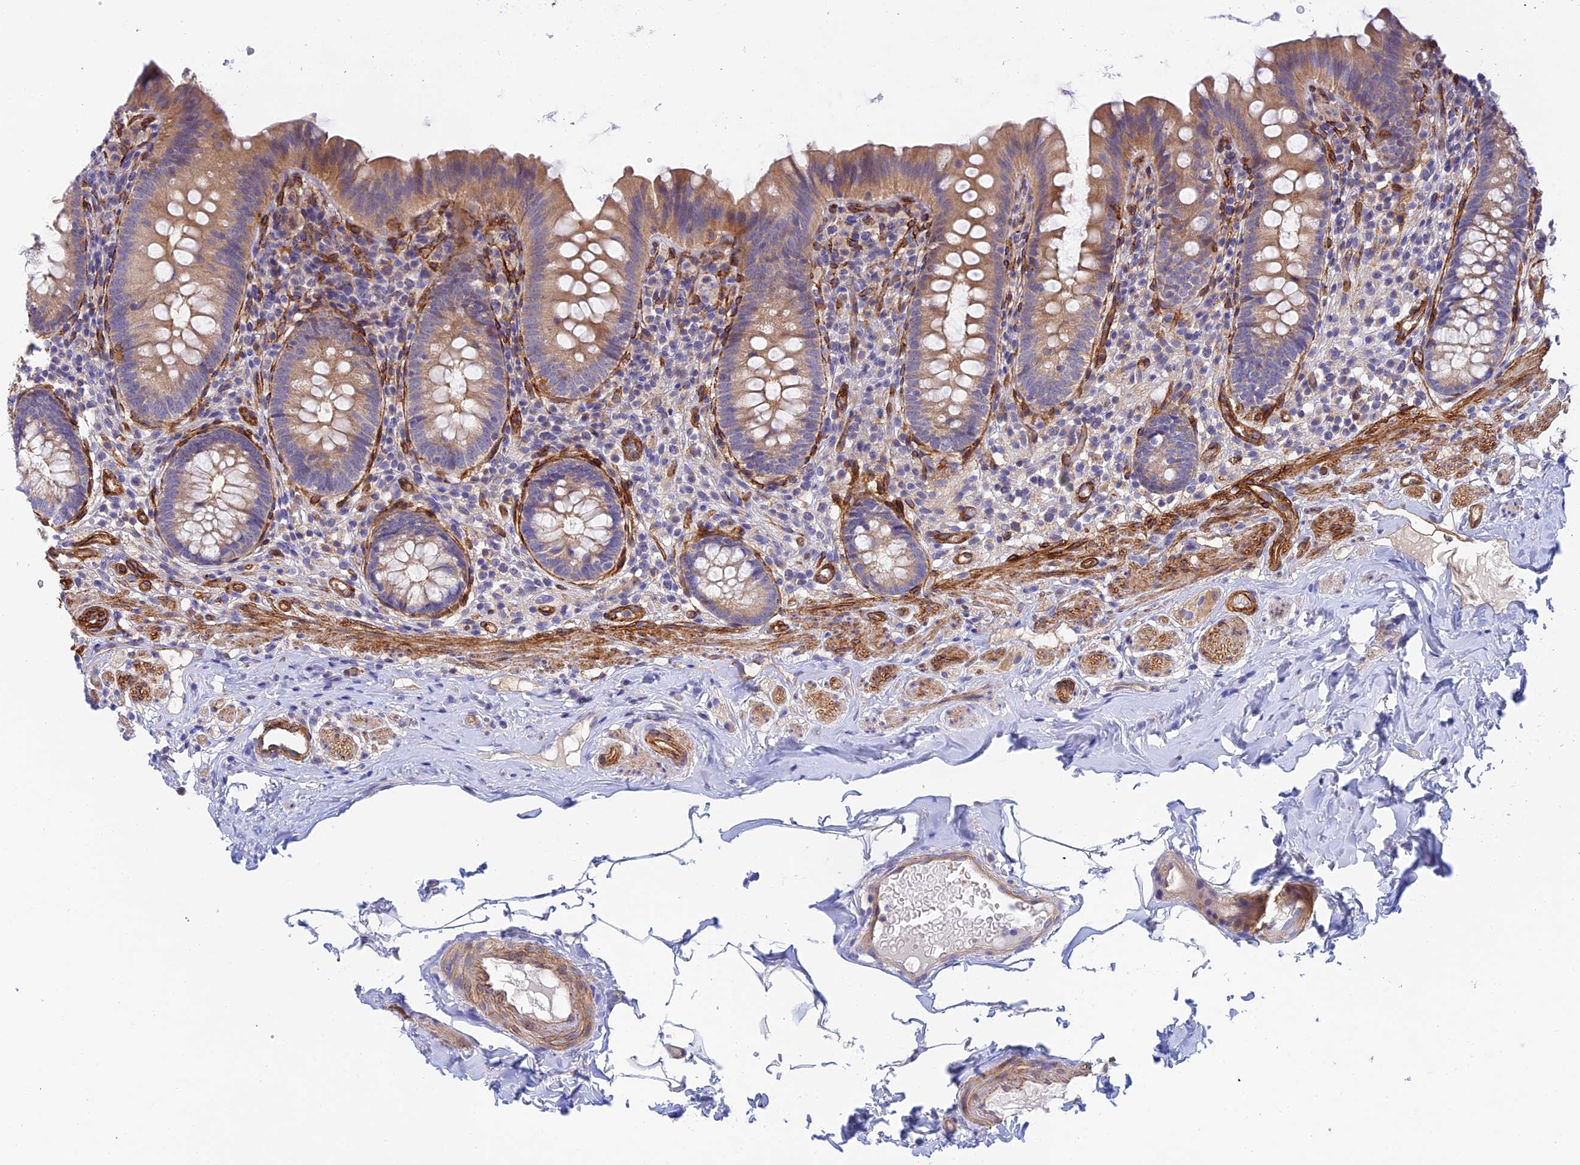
{"staining": {"intensity": "weak", "quantity": "25%-75%", "location": "cytoplasmic/membranous"}, "tissue": "appendix", "cell_type": "Glandular cells", "image_type": "normal", "snomed": [{"axis": "morphology", "description": "Normal tissue, NOS"}, {"axis": "topography", "description": "Appendix"}], "caption": "Immunohistochemistry (IHC) of normal human appendix shows low levels of weak cytoplasmic/membranous expression in about 25%-75% of glandular cells. Nuclei are stained in blue.", "gene": "MYO9A", "patient": {"sex": "male", "age": 55}}